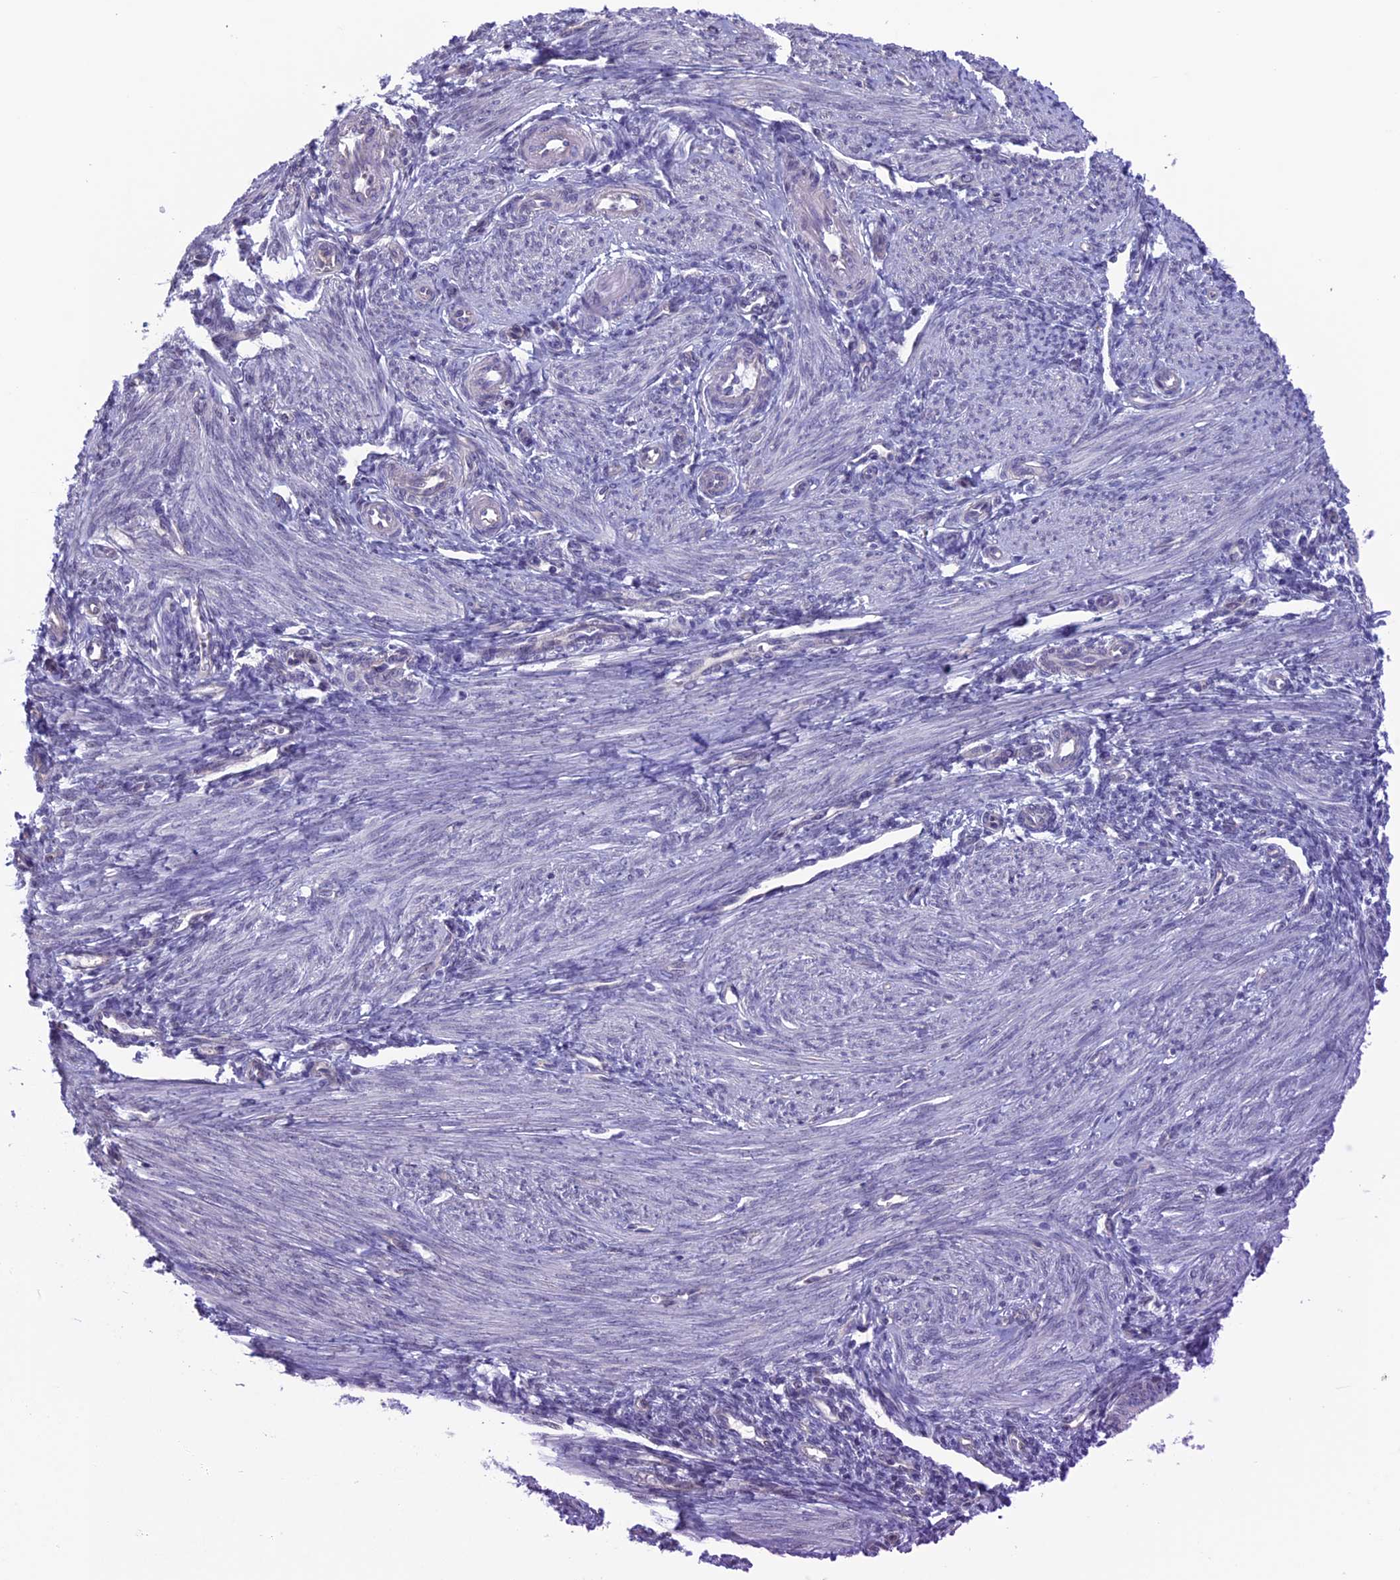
{"staining": {"intensity": "negative", "quantity": "none", "location": "none"}, "tissue": "endometrium", "cell_type": "Cells in endometrial stroma", "image_type": "normal", "snomed": [{"axis": "morphology", "description": "Normal tissue, NOS"}, {"axis": "topography", "description": "Uterus"}, {"axis": "topography", "description": "Endometrium"}], "caption": "An immunohistochemistry (IHC) micrograph of benign endometrium is shown. There is no staining in cells in endometrial stroma of endometrium. (Brightfield microscopy of DAB IHC at high magnification).", "gene": "SLC1A6", "patient": {"sex": "female", "age": 48}}